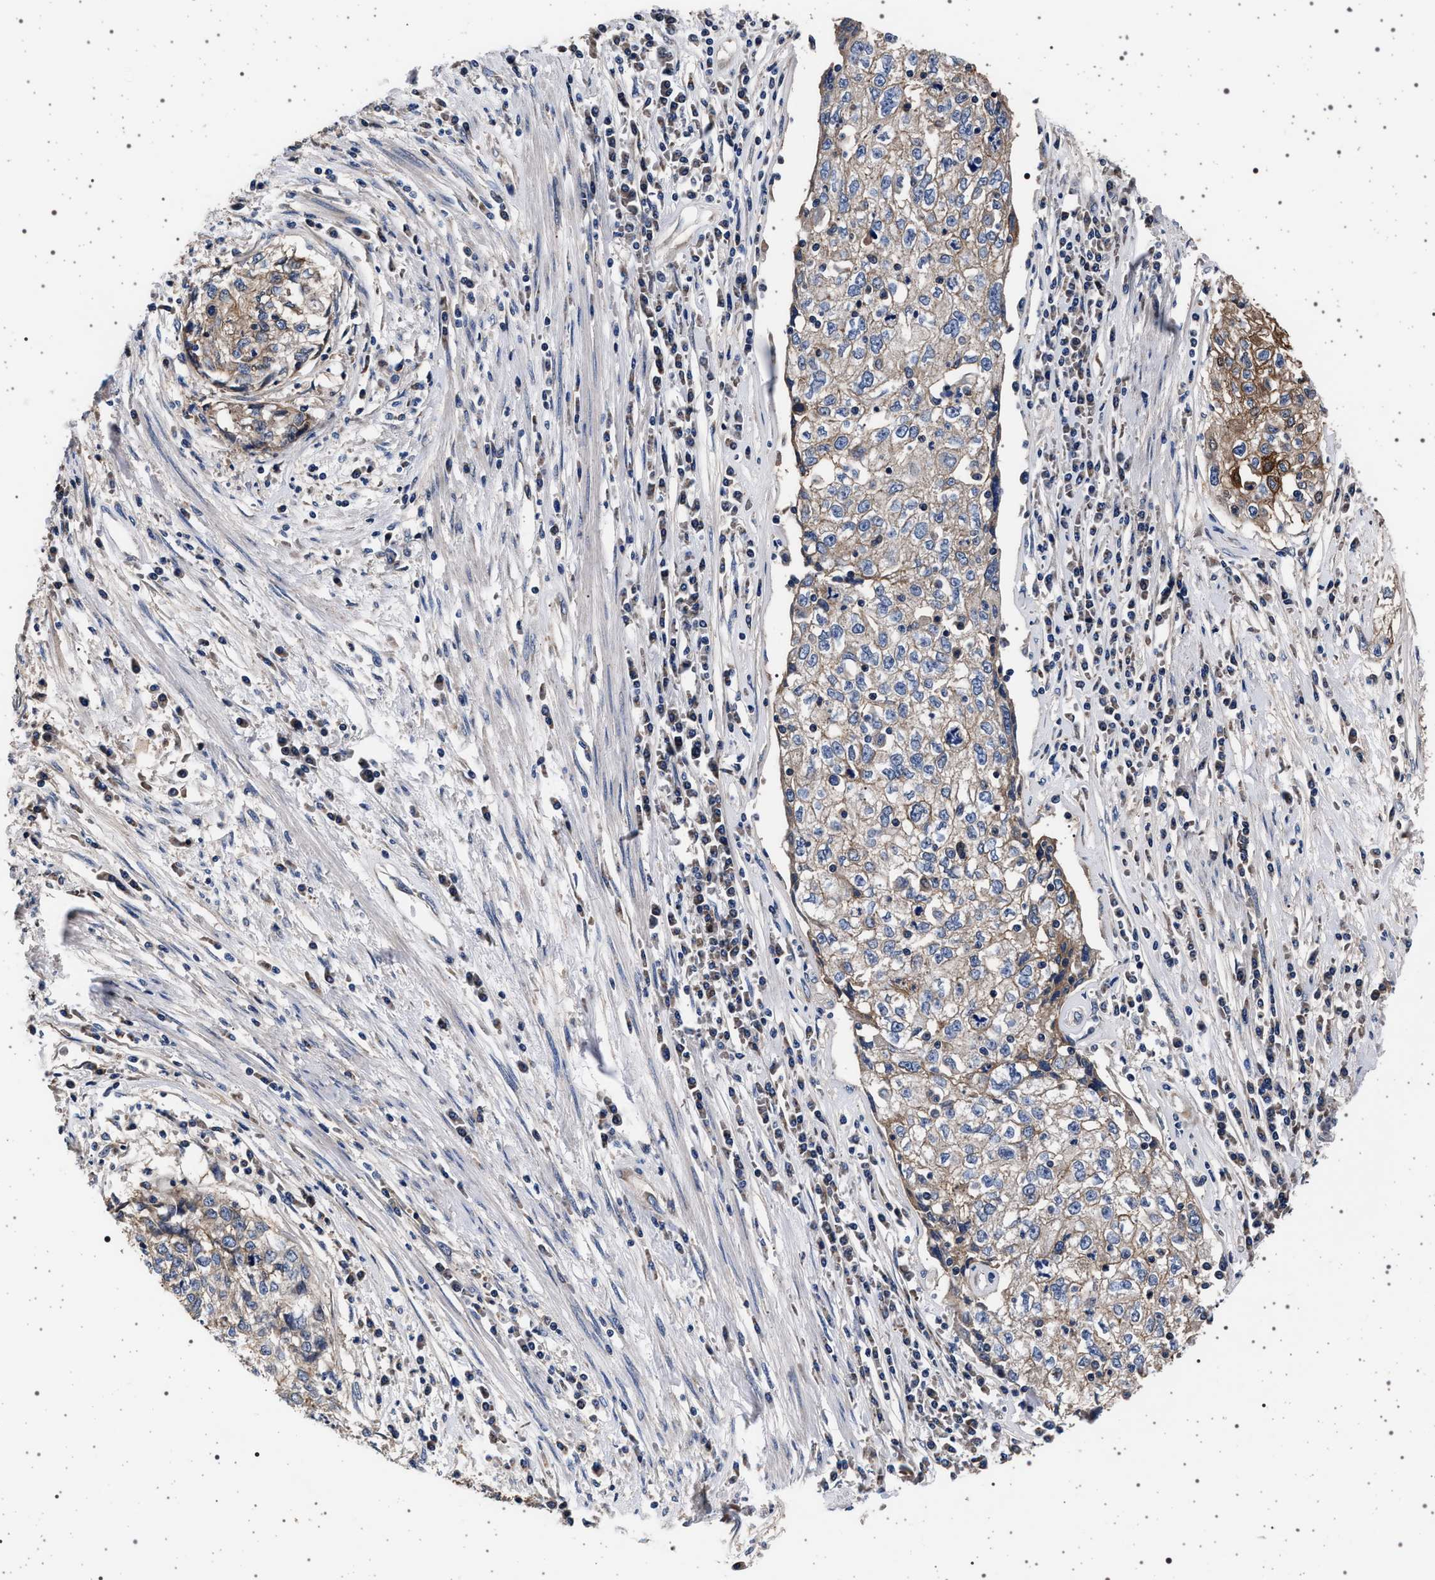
{"staining": {"intensity": "moderate", "quantity": "<25%", "location": "cytoplasmic/membranous"}, "tissue": "cervical cancer", "cell_type": "Tumor cells", "image_type": "cancer", "snomed": [{"axis": "morphology", "description": "Squamous cell carcinoma, NOS"}, {"axis": "topography", "description": "Cervix"}], "caption": "A high-resolution histopathology image shows IHC staining of cervical cancer (squamous cell carcinoma), which demonstrates moderate cytoplasmic/membranous expression in approximately <25% of tumor cells.", "gene": "MAP3K2", "patient": {"sex": "female", "age": 57}}